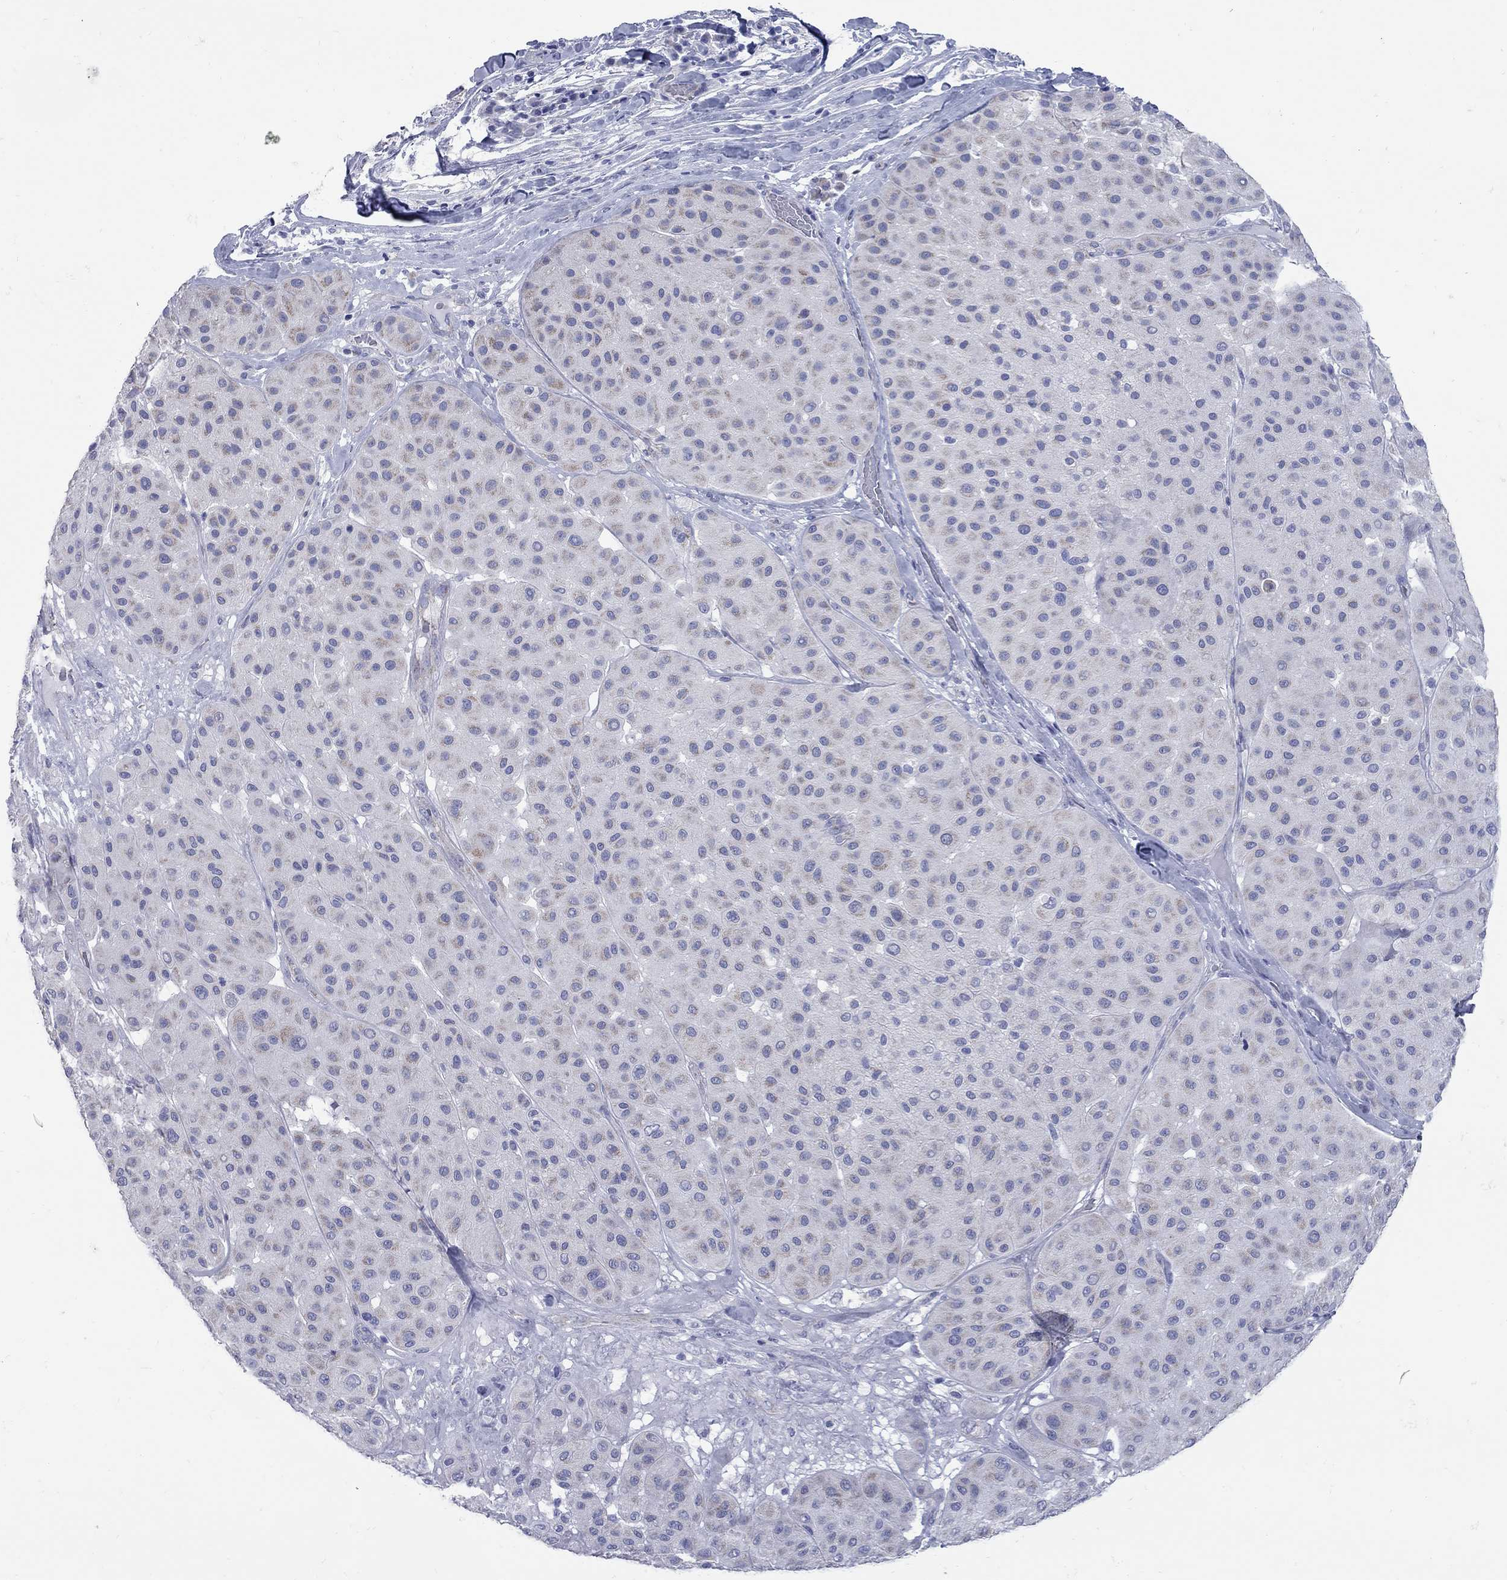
{"staining": {"intensity": "negative", "quantity": "none", "location": "none"}, "tissue": "melanoma", "cell_type": "Tumor cells", "image_type": "cancer", "snomed": [{"axis": "morphology", "description": "Malignant melanoma, Metastatic site"}, {"axis": "topography", "description": "Smooth muscle"}], "caption": "The micrograph shows no staining of tumor cells in malignant melanoma (metastatic site). (DAB (3,3'-diaminobenzidine) IHC with hematoxylin counter stain).", "gene": "PDZD3", "patient": {"sex": "male", "age": 41}}